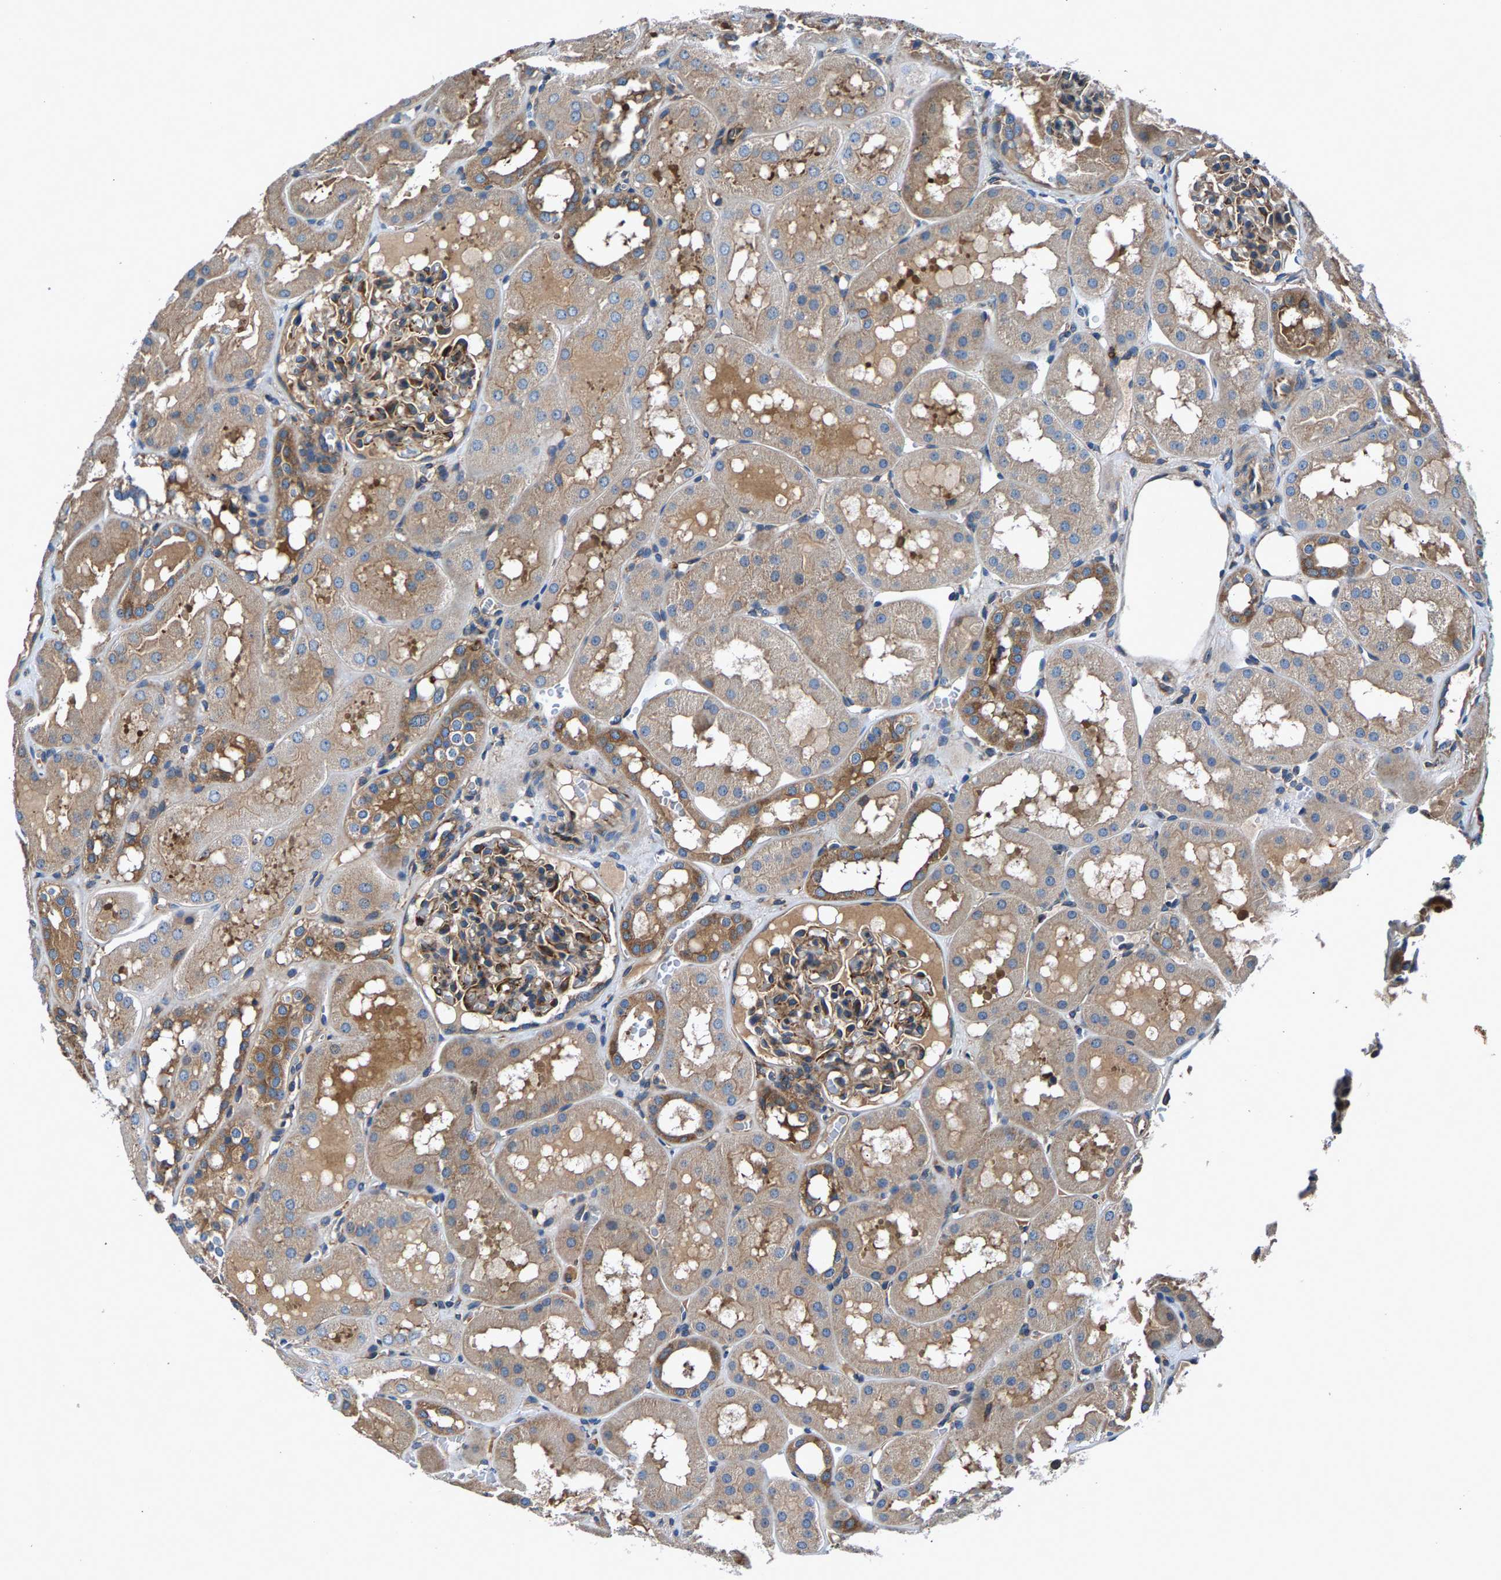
{"staining": {"intensity": "moderate", "quantity": "25%-75%", "location": "cytoplasmic/membranous"}, "tissue": "kidney", "cell_type": "Cells in glomeruli", "image_type": "normal", "snomed": [{"axis": "morphology", "description": "Normal tissue, NOS"}, {"axis": "topography", "description": "Kidney"}, {"axis": "topography", "description": "Urinary bladder"}], "caption": "Normal kidney was stained to show a protein in brown. There is medium levels of moderate cytoplasmic/membranous expression in approximately 25%-75% of cells in glomeruli.", "gene": "LPCAT1", "patient": {"sex": "male", "age": 16}}